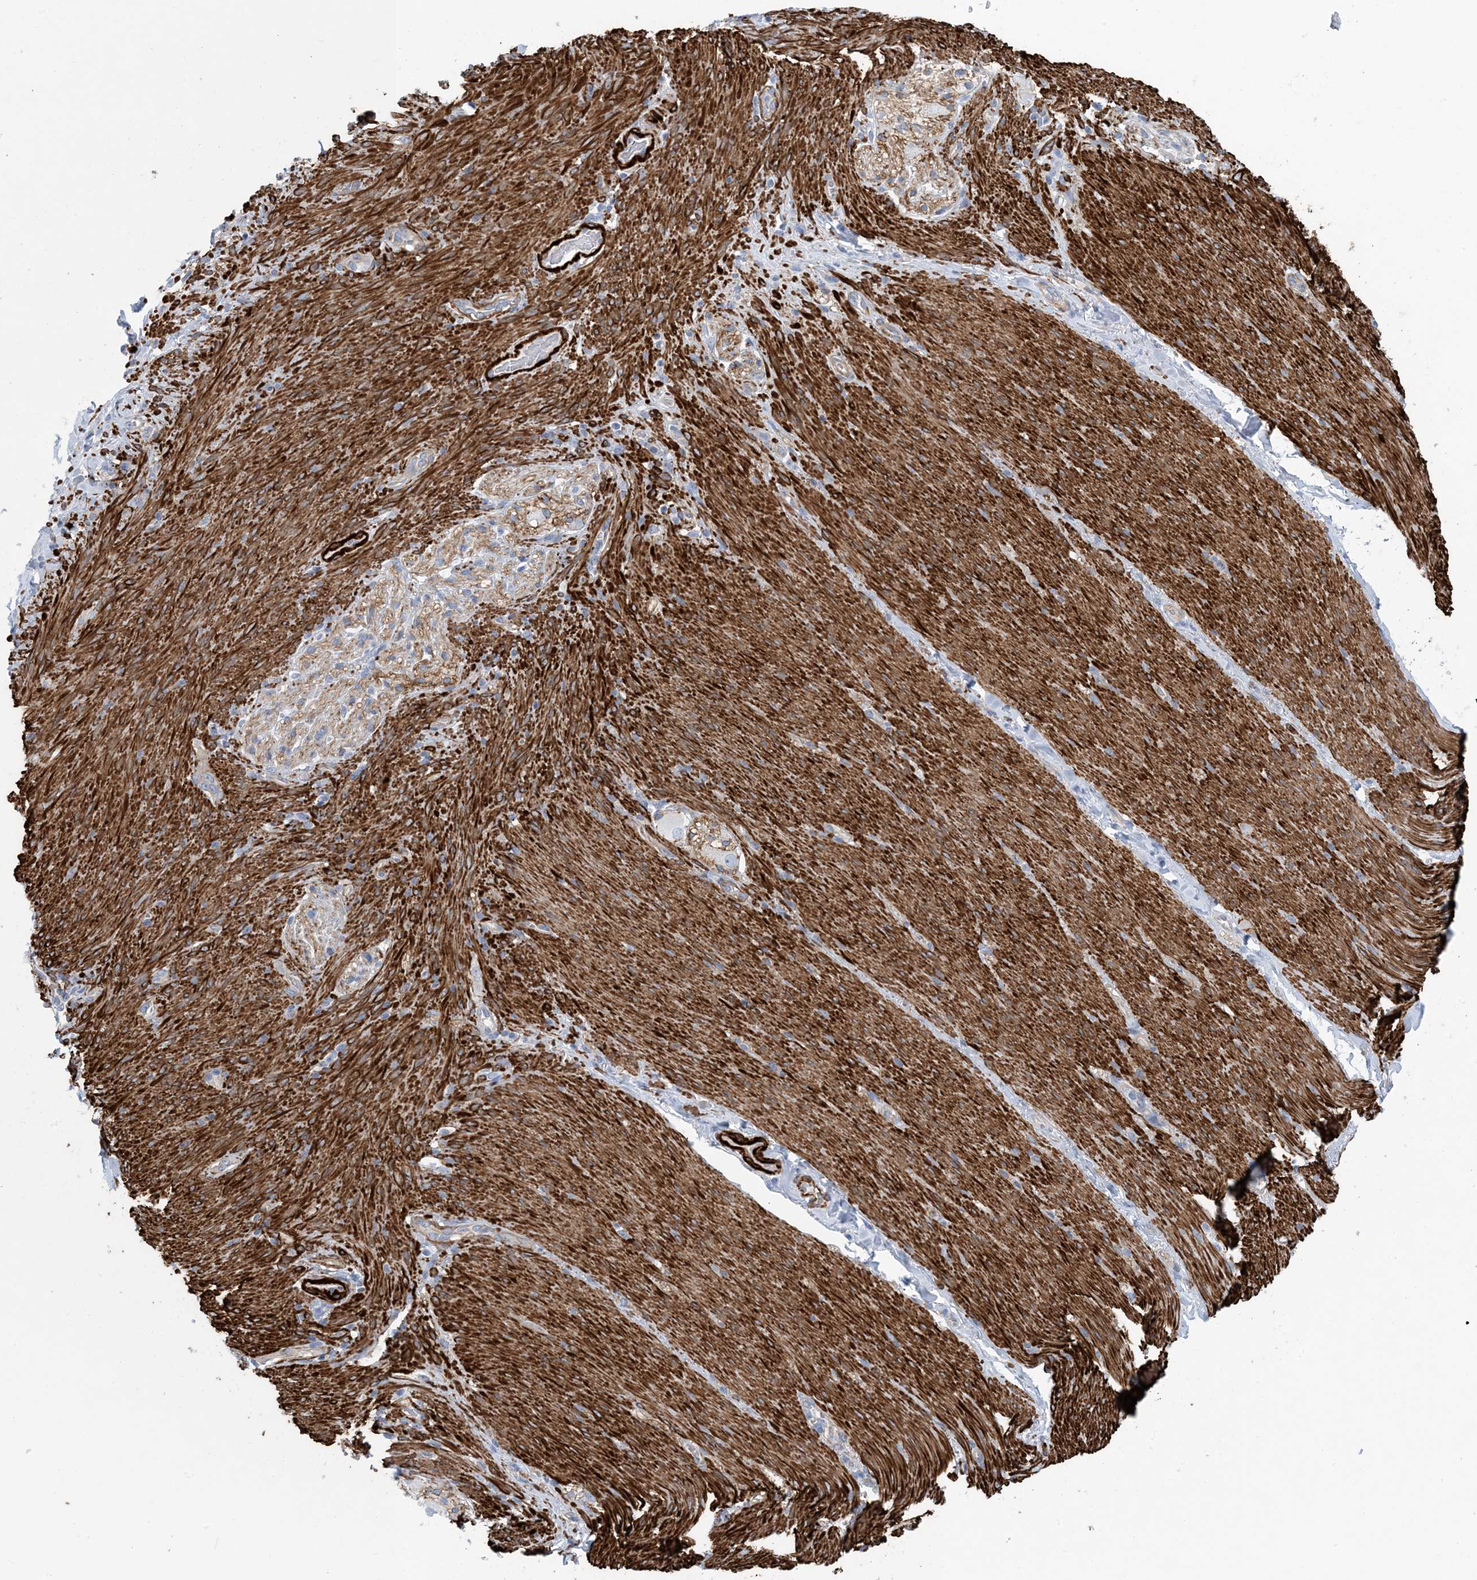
{"staining": {"intensity": "negative", "quantity": "none", "location": "none"}, "tissue": "adipose tissue", "cell_type": "Adipocytes", "image_type": "normal", "snomed": [{"axis": "morphology", "description": "Normal tissue, NOS"}, {"axis": "topography", "description": "Colon"}, {"axis": "topography", "description": "Peripheral nerve tissue"}], "caption": "Adipocytes are negative for protein expression in benign human adipose tissue.", "gene": "SHANK1", "patient": {"sex": "female", "age": 61}}